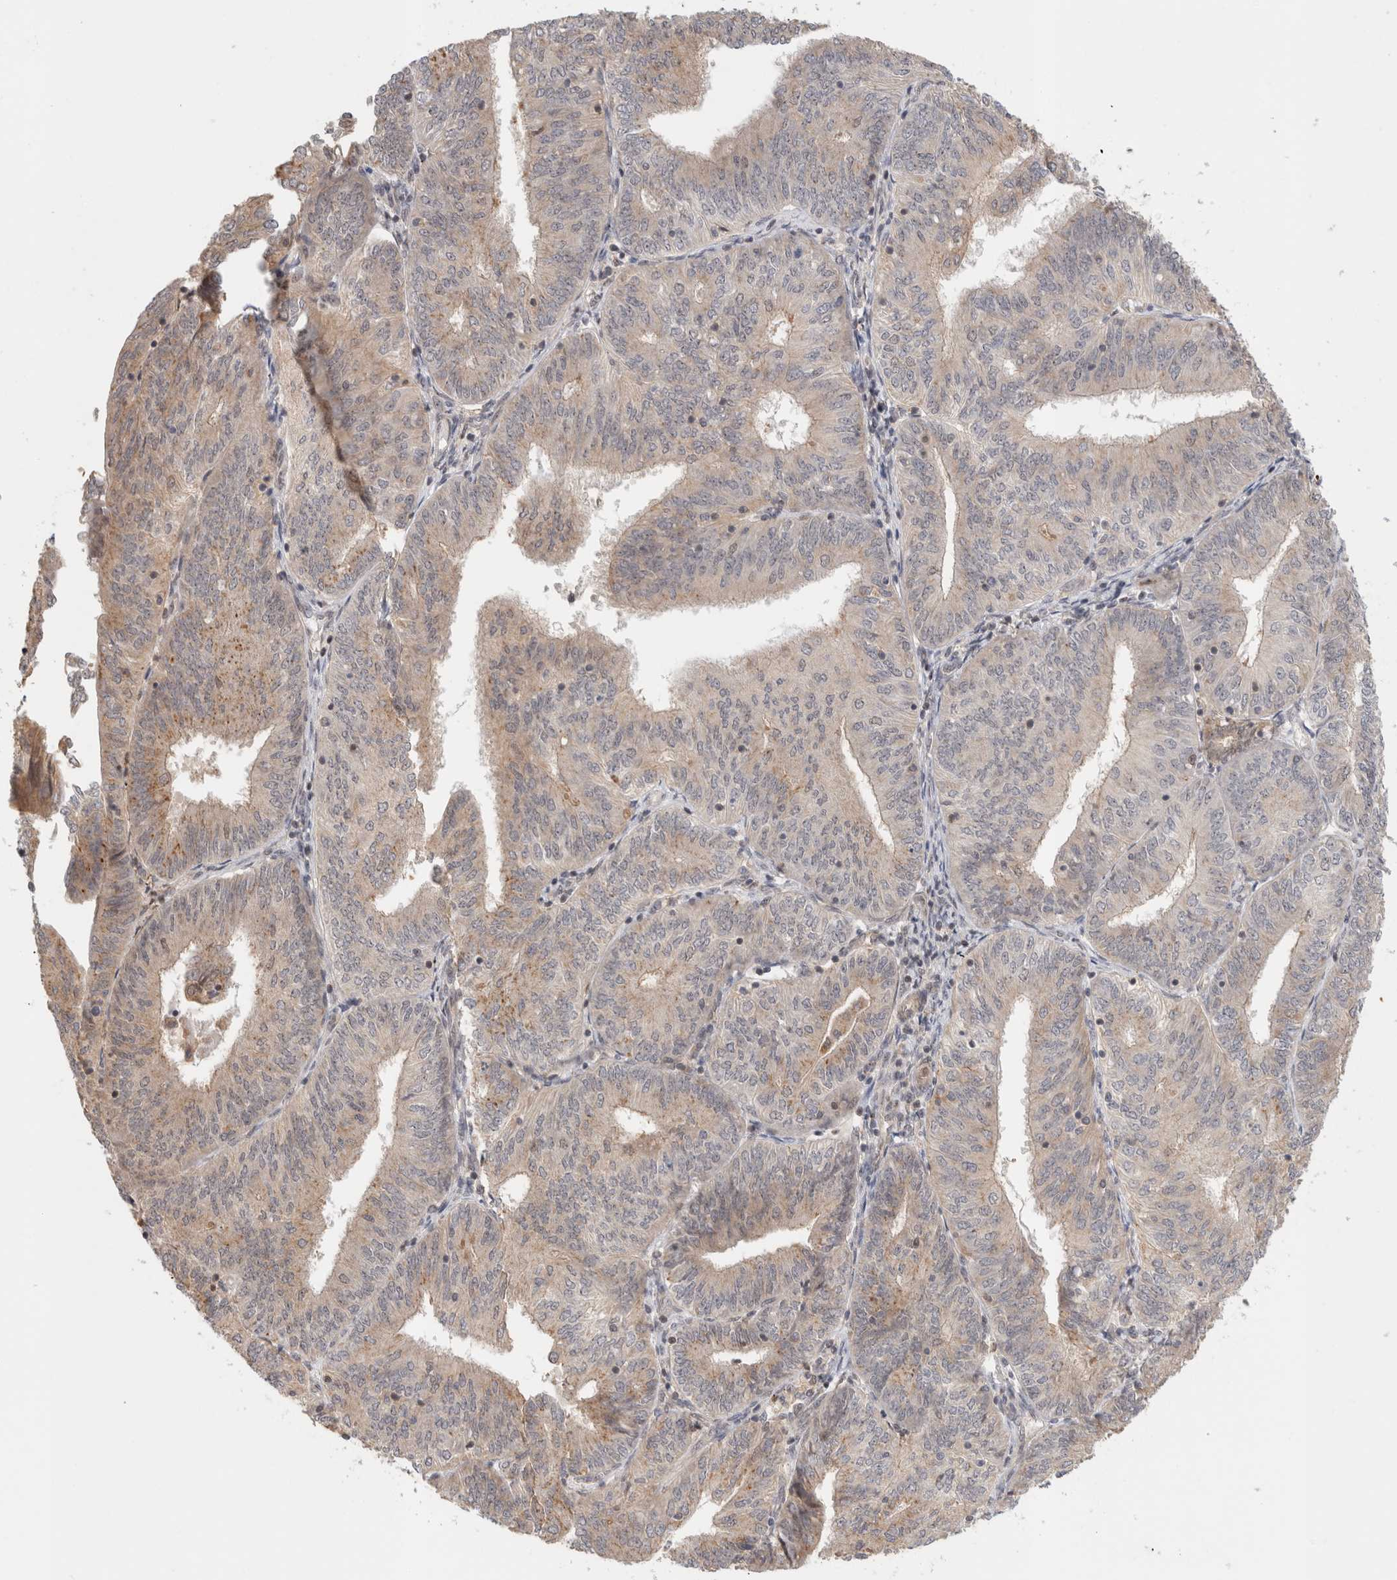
{"staining": {"intensity": "weak", "quantity": "<25%", "location": "cytoplasmic/membranous"}, "tissue": "endometrial cancer", "cell_type": "Tumor cells", "image_type": "cancer", "snomed": [{"axis": "morphology", "description": "Adenocarcinoma, NOS"}, {"axis": "topography", "description": "Endometrium"}], "caption": "Protein analysis of endometrial cancer (adenocarcinoma) shows no significant positivity in tumor cells.", "gene": "OTUD6B", "patient": {"sex": "female", "age": 58}}